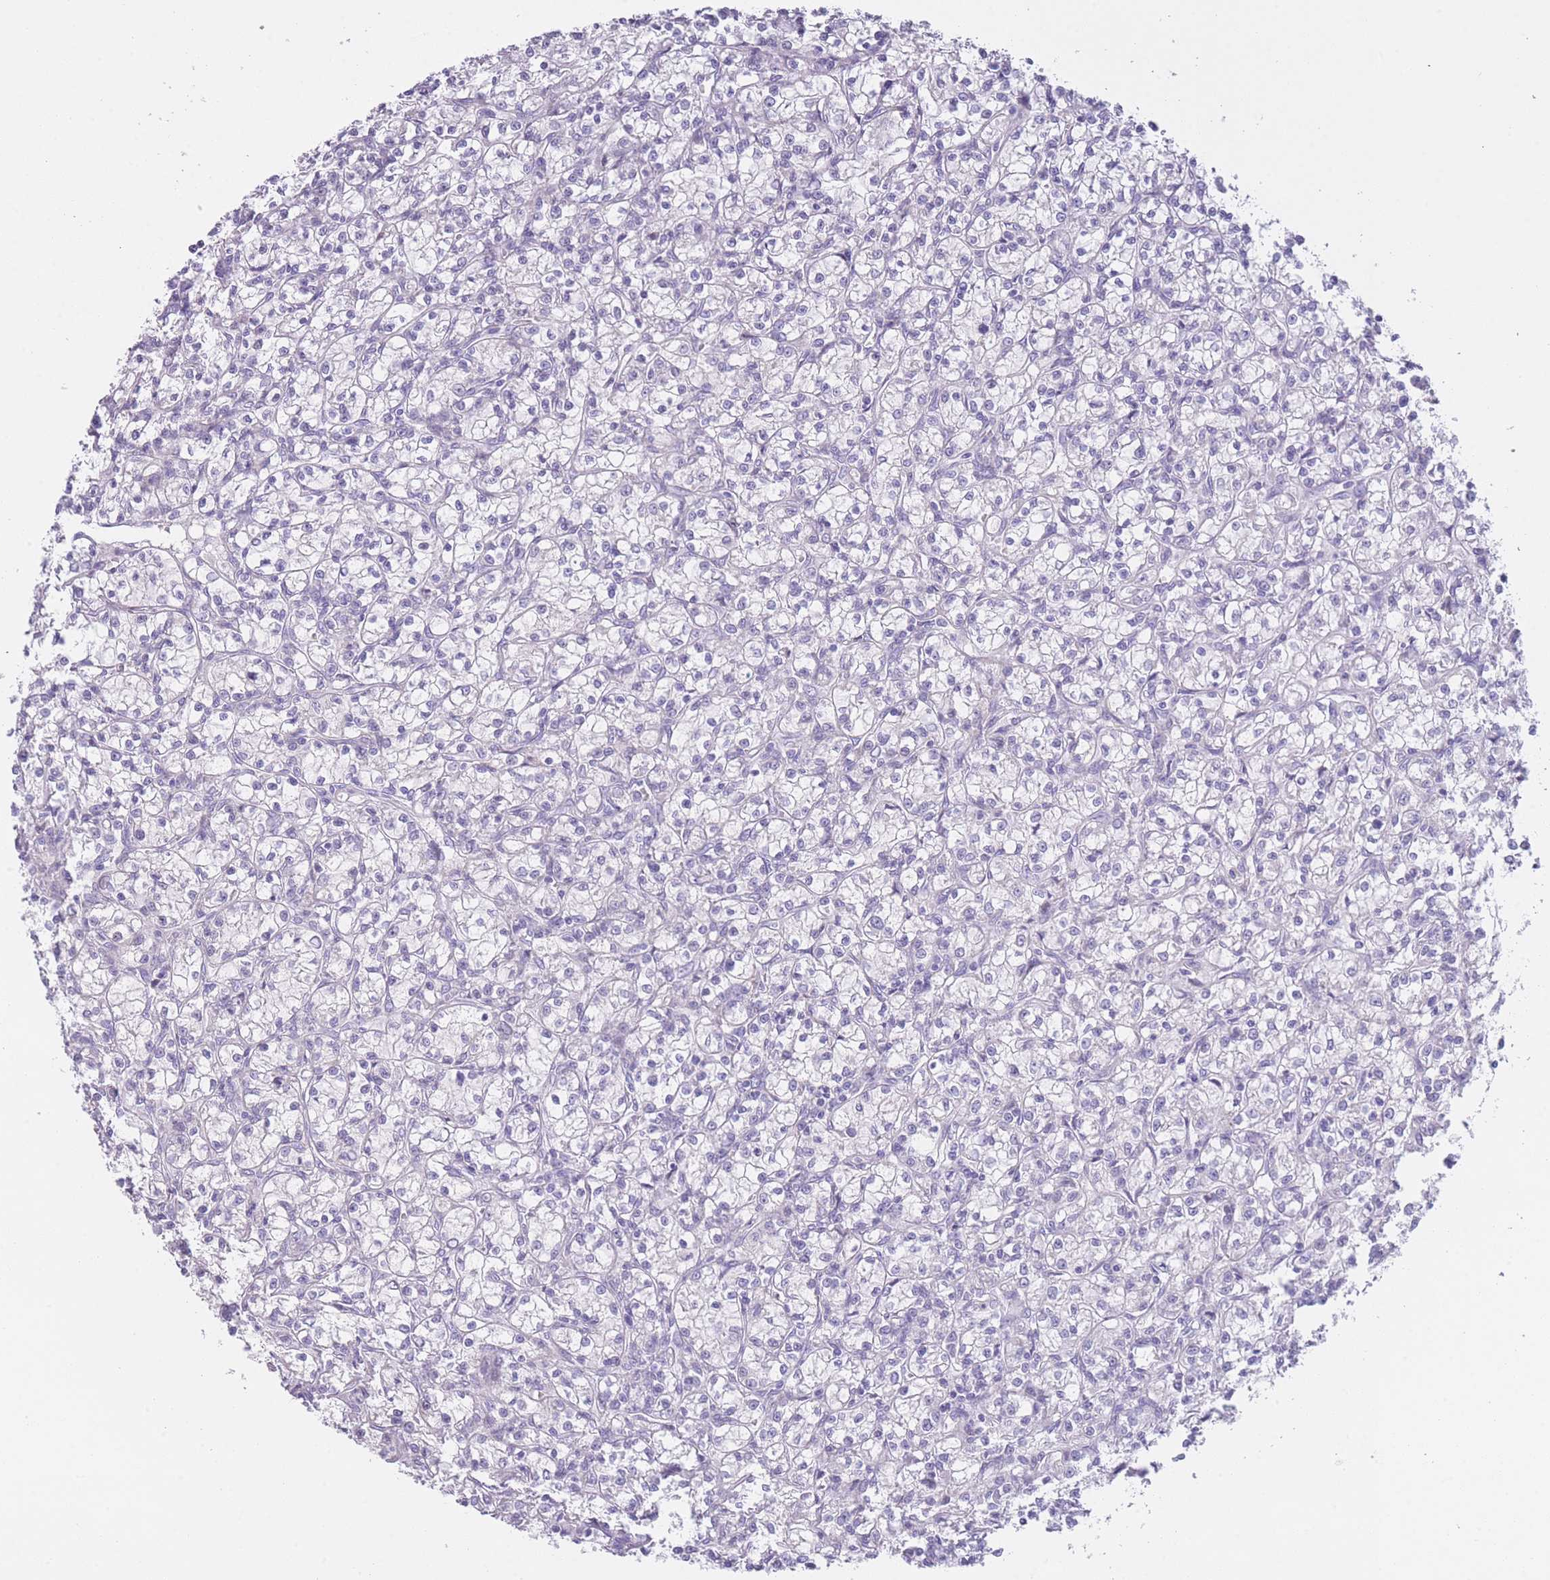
{"staining": {"intensity": "negative", "quantity": "none", "location": "none"}, "tissue": "renal cancer", "cell_type": "Tumor cells", "image_type": "cancer", "snomed": [{"axis": "morphology", "description": "Adenocarcinoma, NOS"}, {"axis": "topography", "description": "Kidney"}], "caption": "Micrograph shows no significant protein staining in tumor cells of renal adenocarcinoma. Brightfield microscopy of IHC stained with DAB (brown) and hematoxylin (blue), captured at high magnification.", "gene": "IMPG1", "patient": {"sex": "female", "age": 59}}